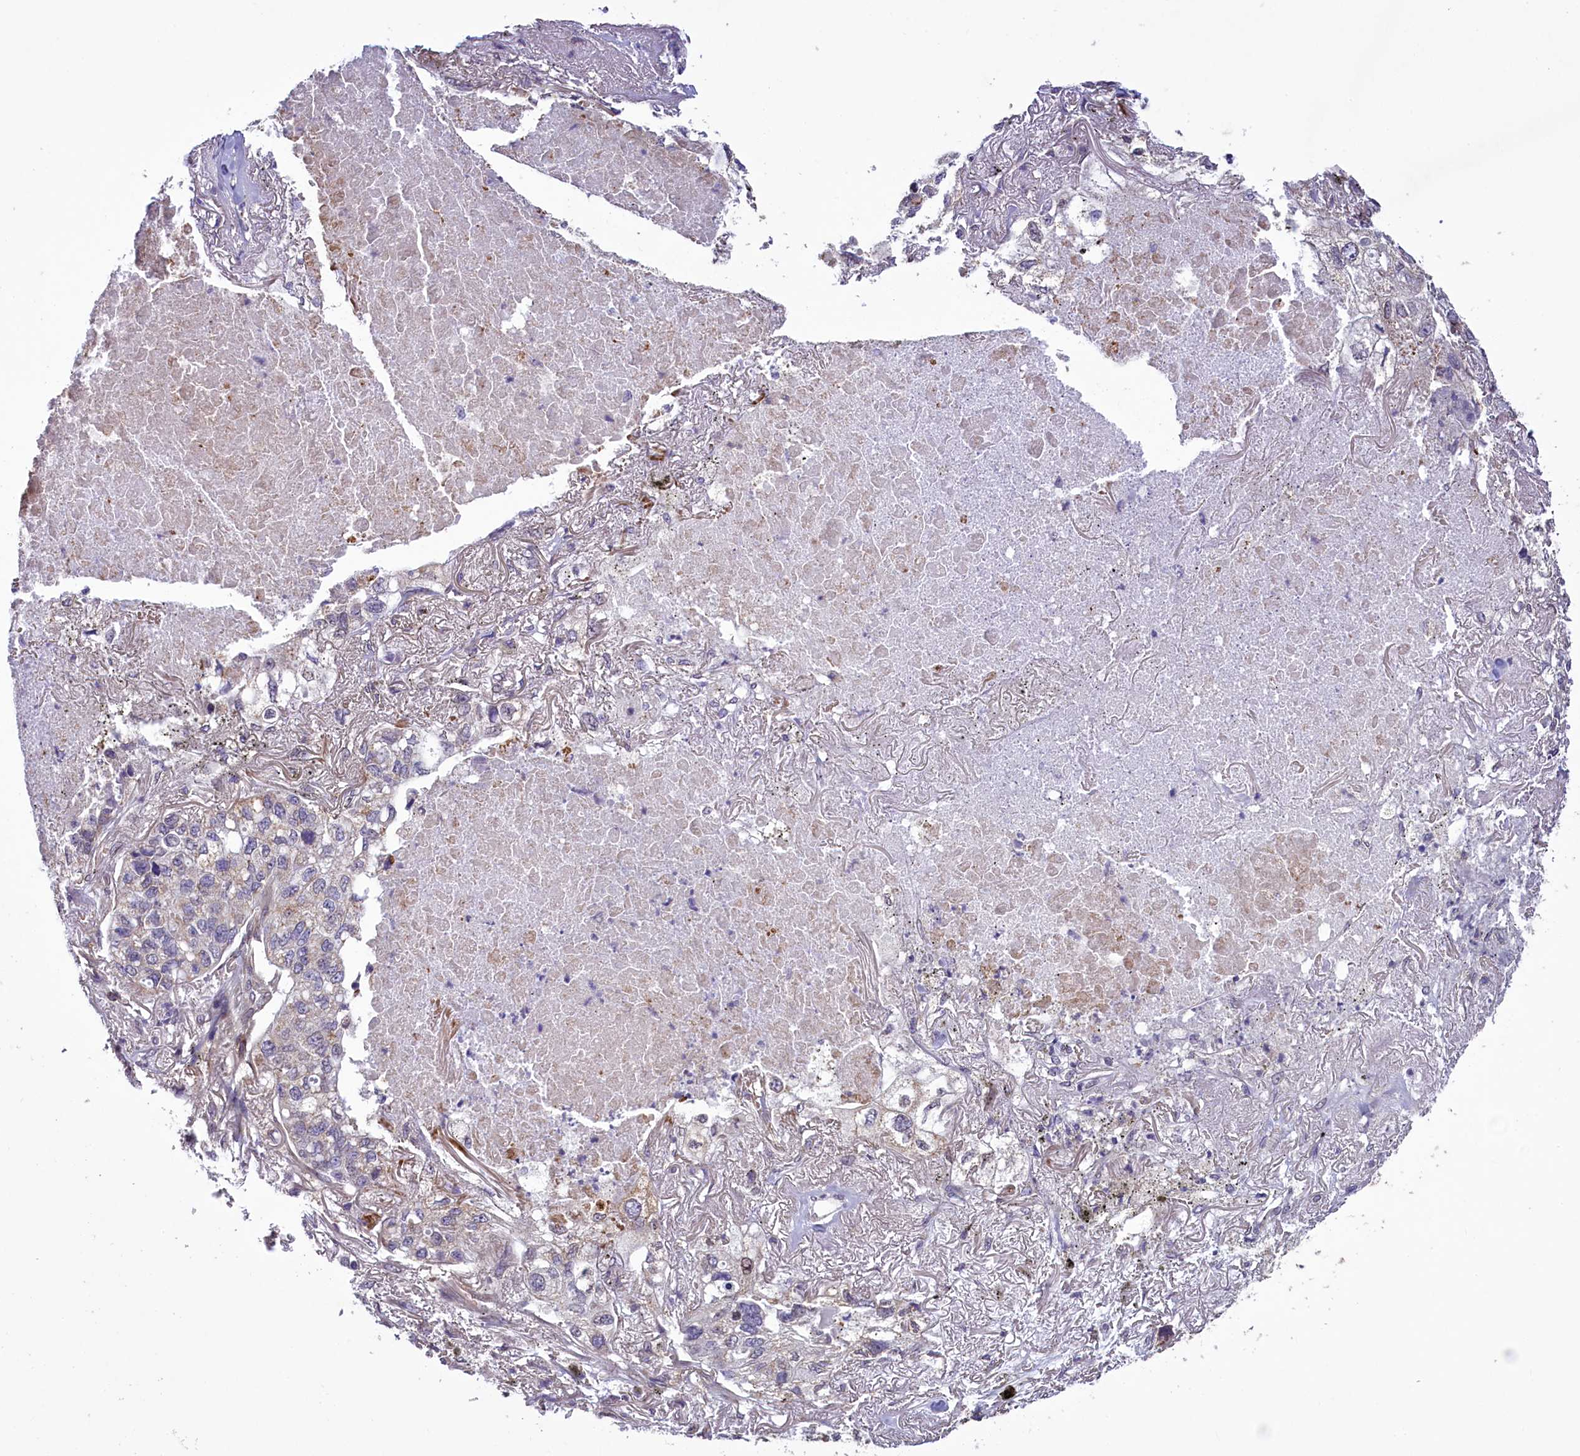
{"staining": {"intensity": "negative", "quantity": "none", "location": "none"}, "tissue": "lung cancer", "cell_type": "Tumor cells", "image_type": "cancer", "snomed": [{"axis": "morphology", "description": "Adenocarcinoma, NOS"}, {"axis": "topography", "description": "Lung"}], "caption": "Protein analysis of lung adenocarcinoma shows no significant staining in tumor cells.", "gene": "ACAD8", "patient": {"sex": "male", "age": 65}}